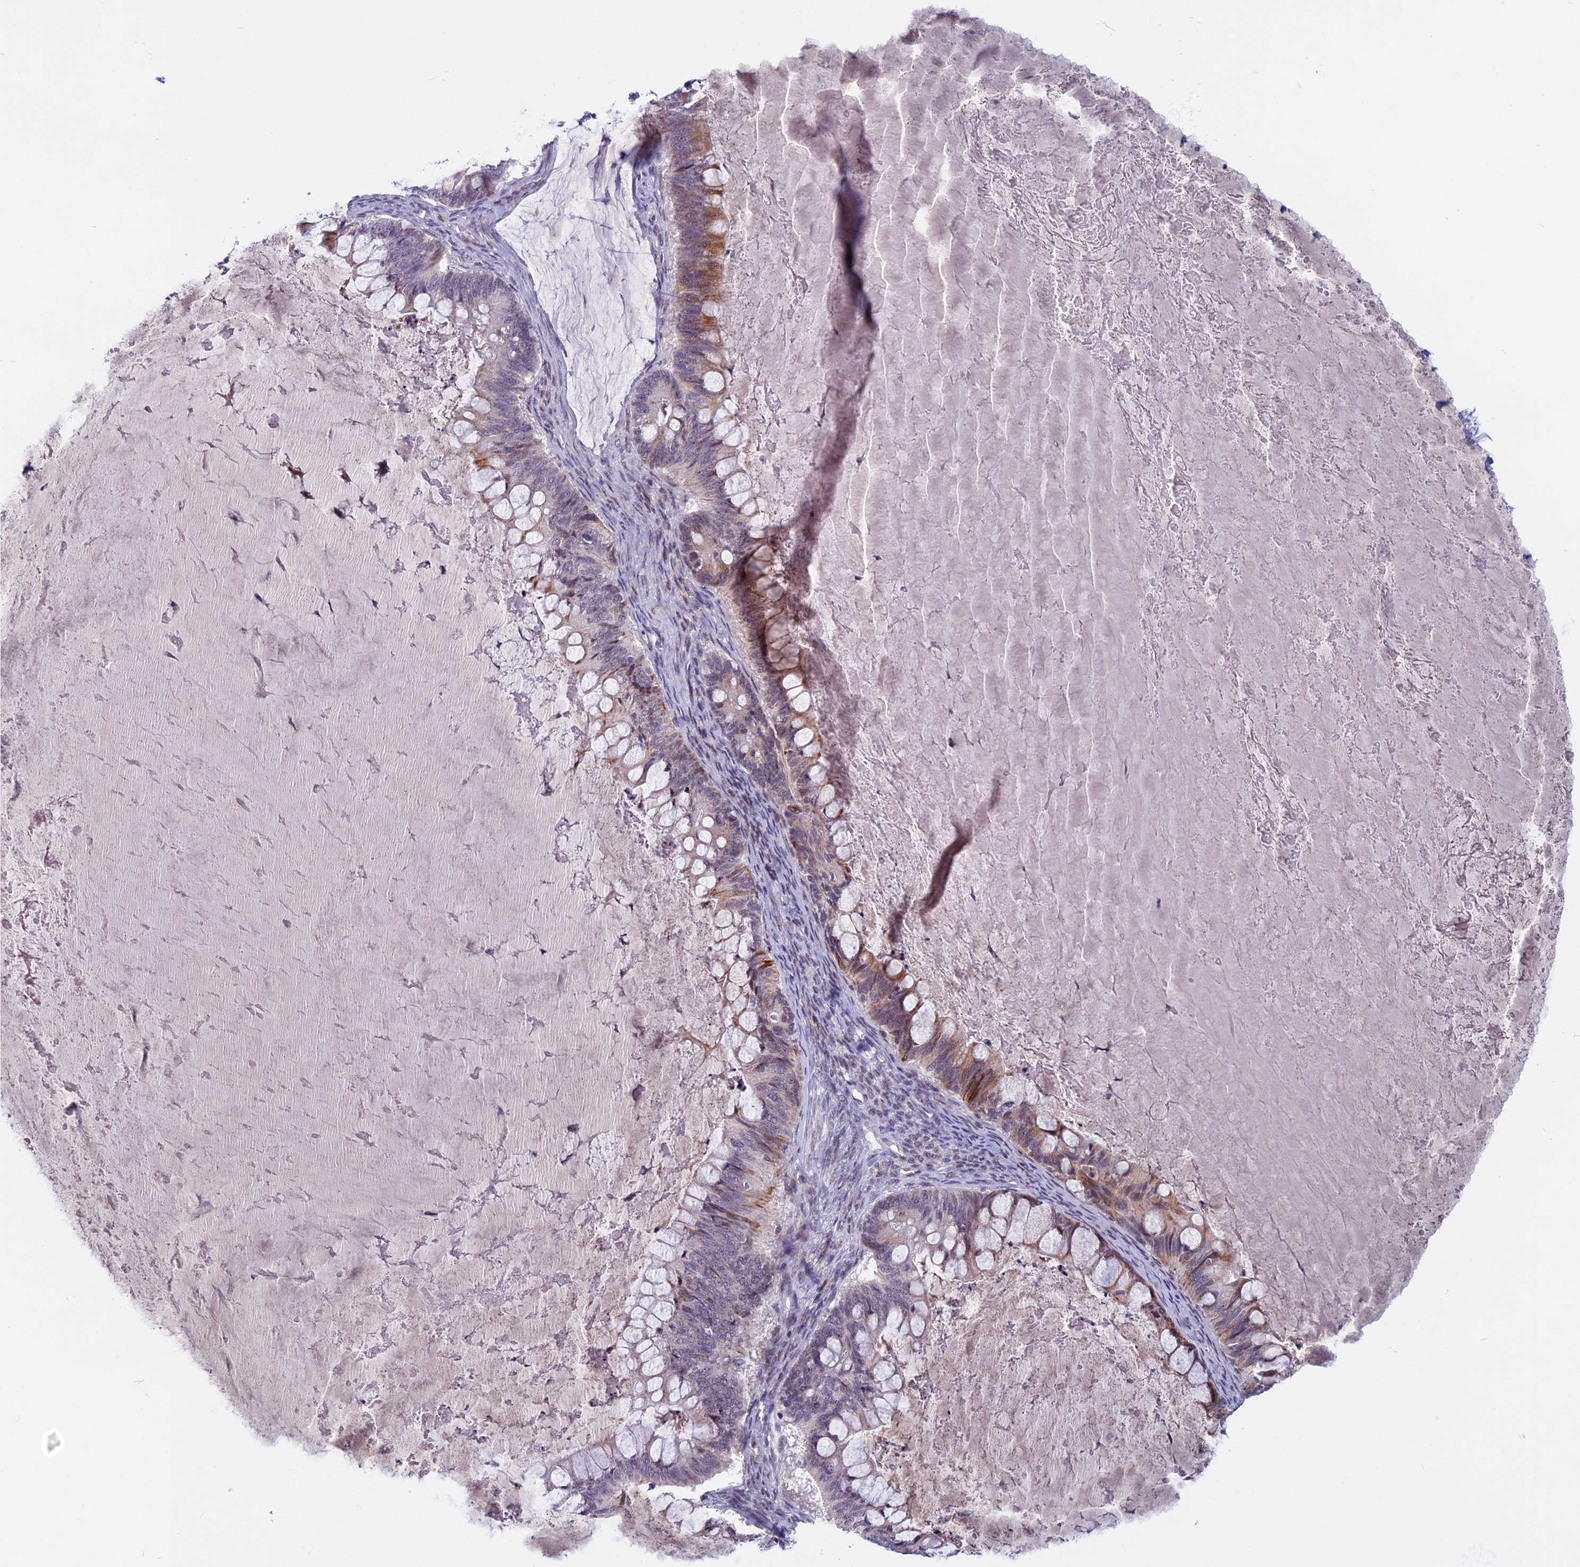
{"staining": {"intensity": "moderate", "quantity": "25%-75%", "location": "cytoplasmic/membranous"}, "tissue": "ovarian cancer", "cell_type": "Tumor cells", "image_type": "cancer", "snomed": [{"axis": "morphology", "description": "Cystadenocarcinoma, mucinous, NOS"}, {"axis": "topography", "description": "Ovary"}], "caption": "IHC staining of ovarian cancer (mucinous cystadenocarcinoma), which shows medium levels of moderate cytoplasmic/membranous positivity in about 25%-75% of tumor cells indicating moderate cytoplasmic/membranous protein expression. The staining was performed using DAB (brown) for protein detection and nuclei were counterstained in hematoxylin (blue).", "gene": "CDC7", "patient": {"sex": "female", "age": 61}}